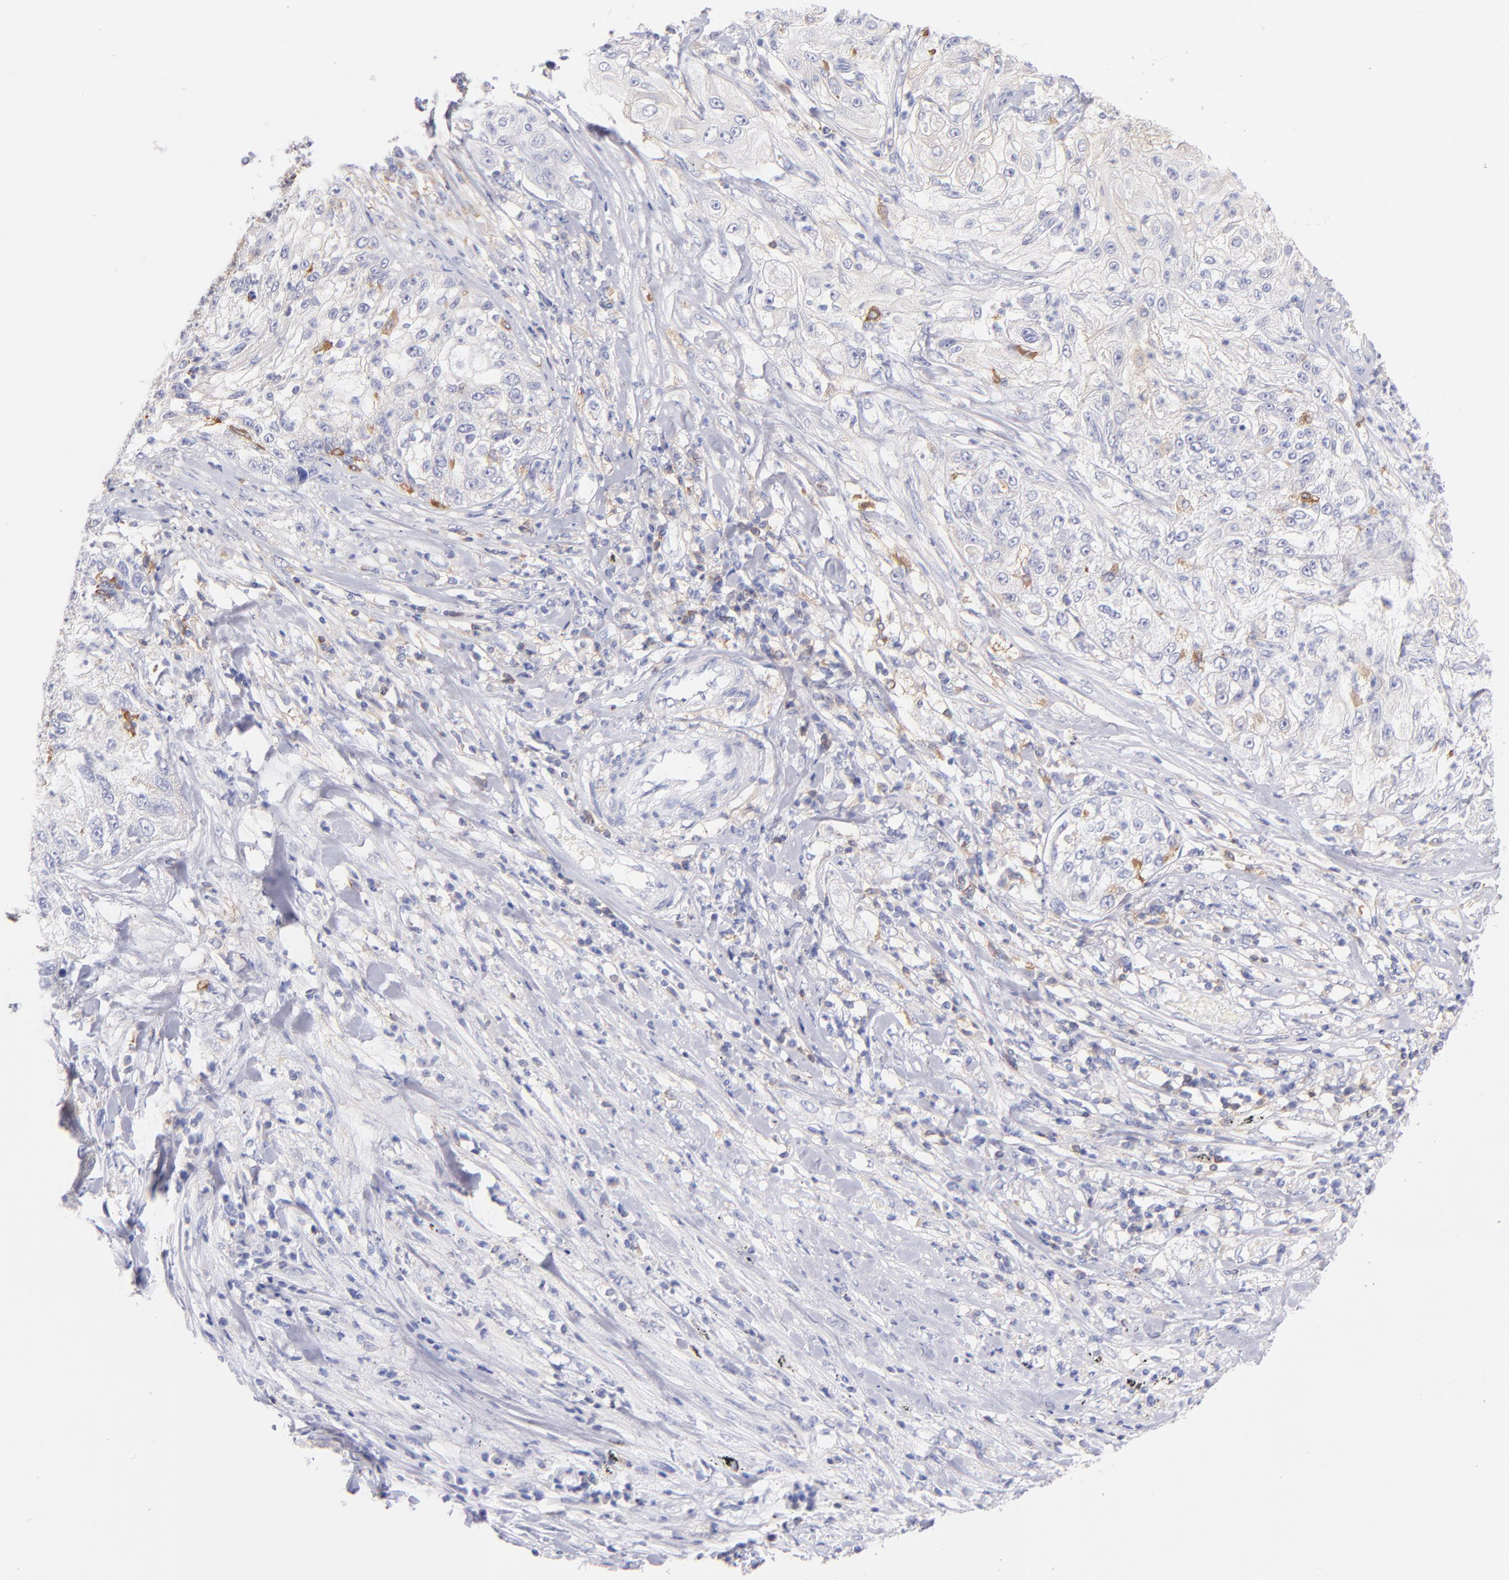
{"staining": {"intensity": "weak", "quantity": "<25%", "location": "cytoplasmic/membranous"}, "tissue": "lung cancer", "cell_type": "Tumor cells", "image_type": "cancer", "snomed": [{"axis": "morphology", "description": "Inflammation, NOS"}, {"axis": "morphology", "description": "Squamous cell carcinoma, NOS"}, {"axis": "topography", "description": "Lymph node"}, {"axis": "topography", "description": "Soft tissue"}, {"axis": "topography", "description": "Lung"}], "caption": "Tumor cells show no significant protein positivity in lung cancer (squamous cell carcinoma).", "gene": "PRKCA", "patient": {"sex": "male", "age": 66}}